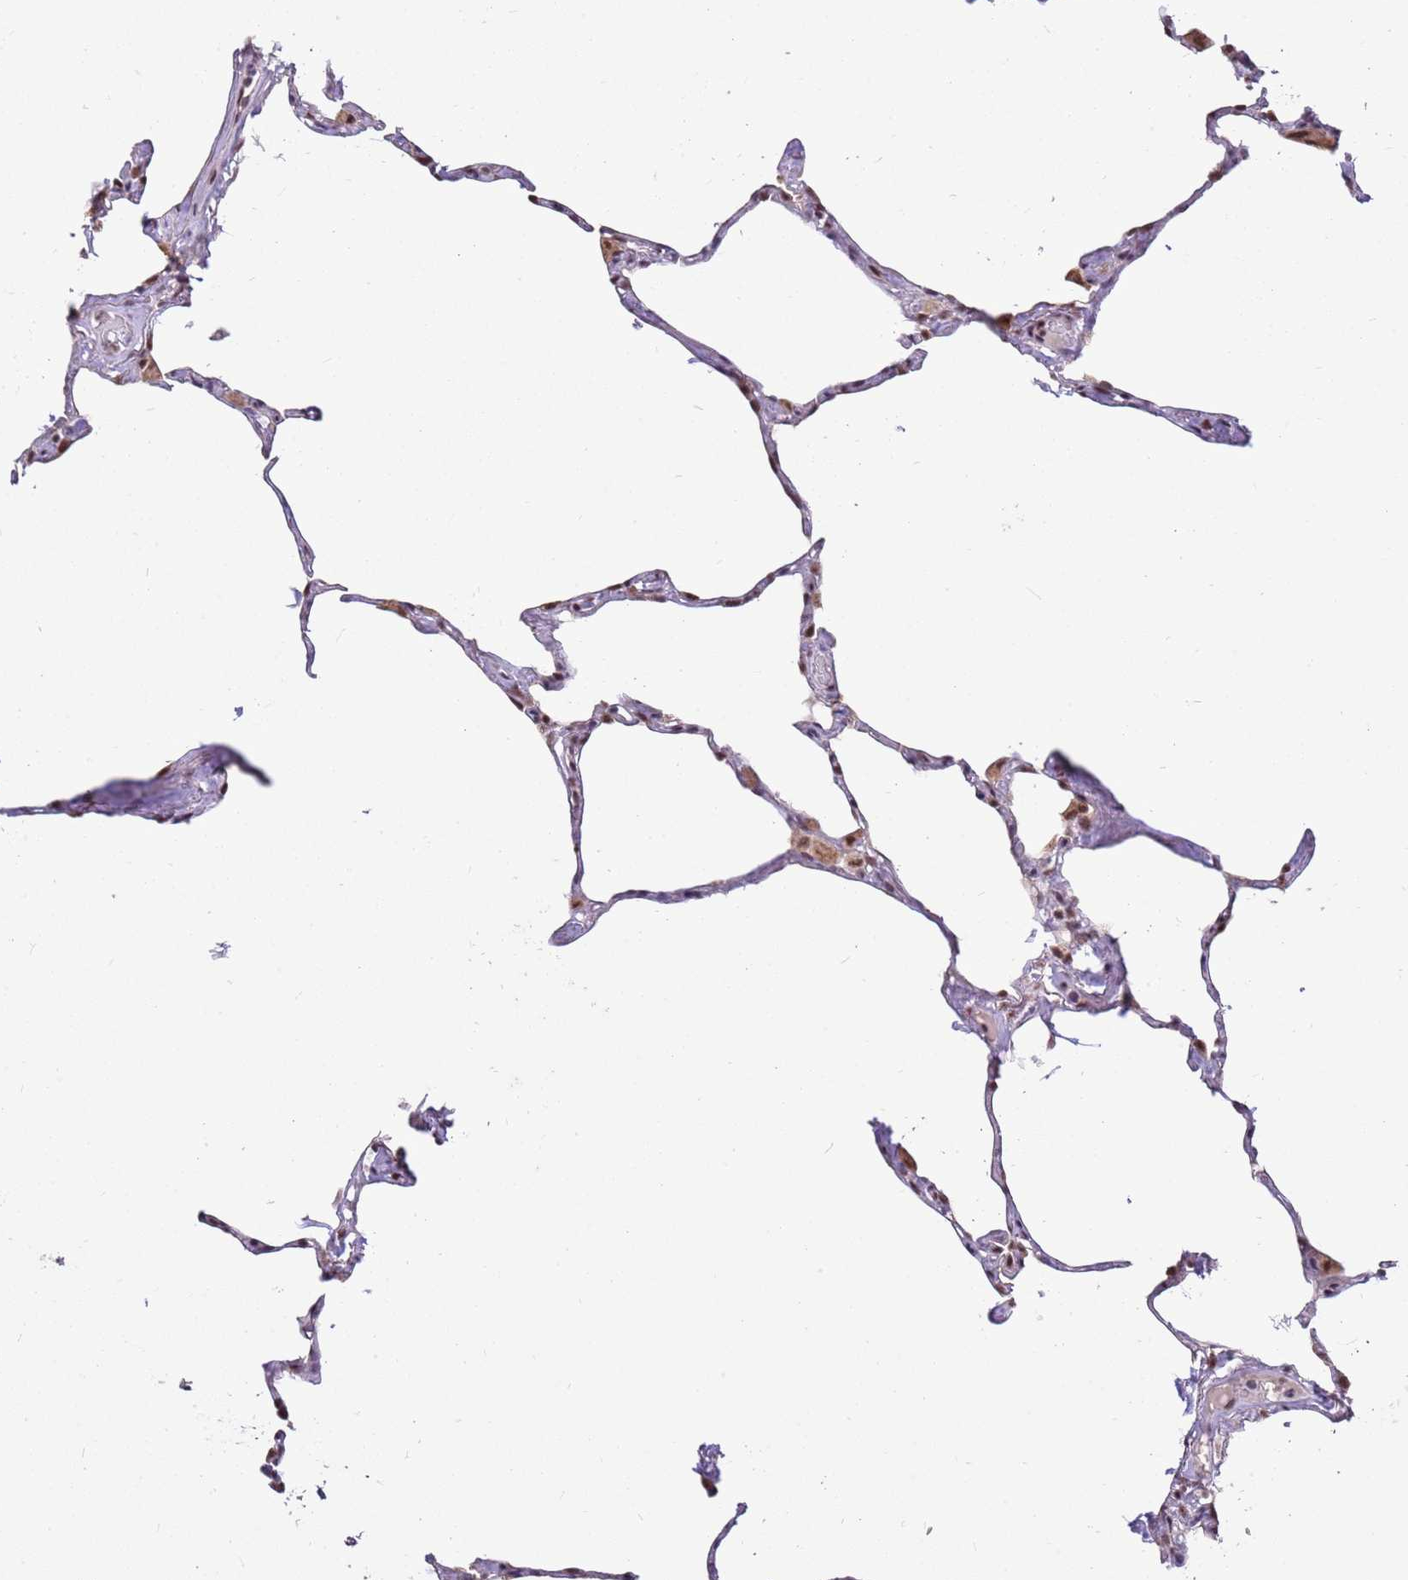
{"staining": {"intensity": "moderate", "quantity": "25%-75%", "location": "nuclear"}, "tissue": "lung", "cell_type": "Alveolar cells", "image_type": "normal", "snomed": [{"axis": "morphology", "description": "Normal tissue, NOS"}, {"axis": "topography", "description": "Lung"}], "caption": "The photomicrograph demonstrates immunohistochemical staining of unremarkable lung. There is moderate nuclear expression is seen in approximately 25%-75% of alveolar cells.", "gene": "AKAP8L", "patient": {"sex": "male", "age": 65}}